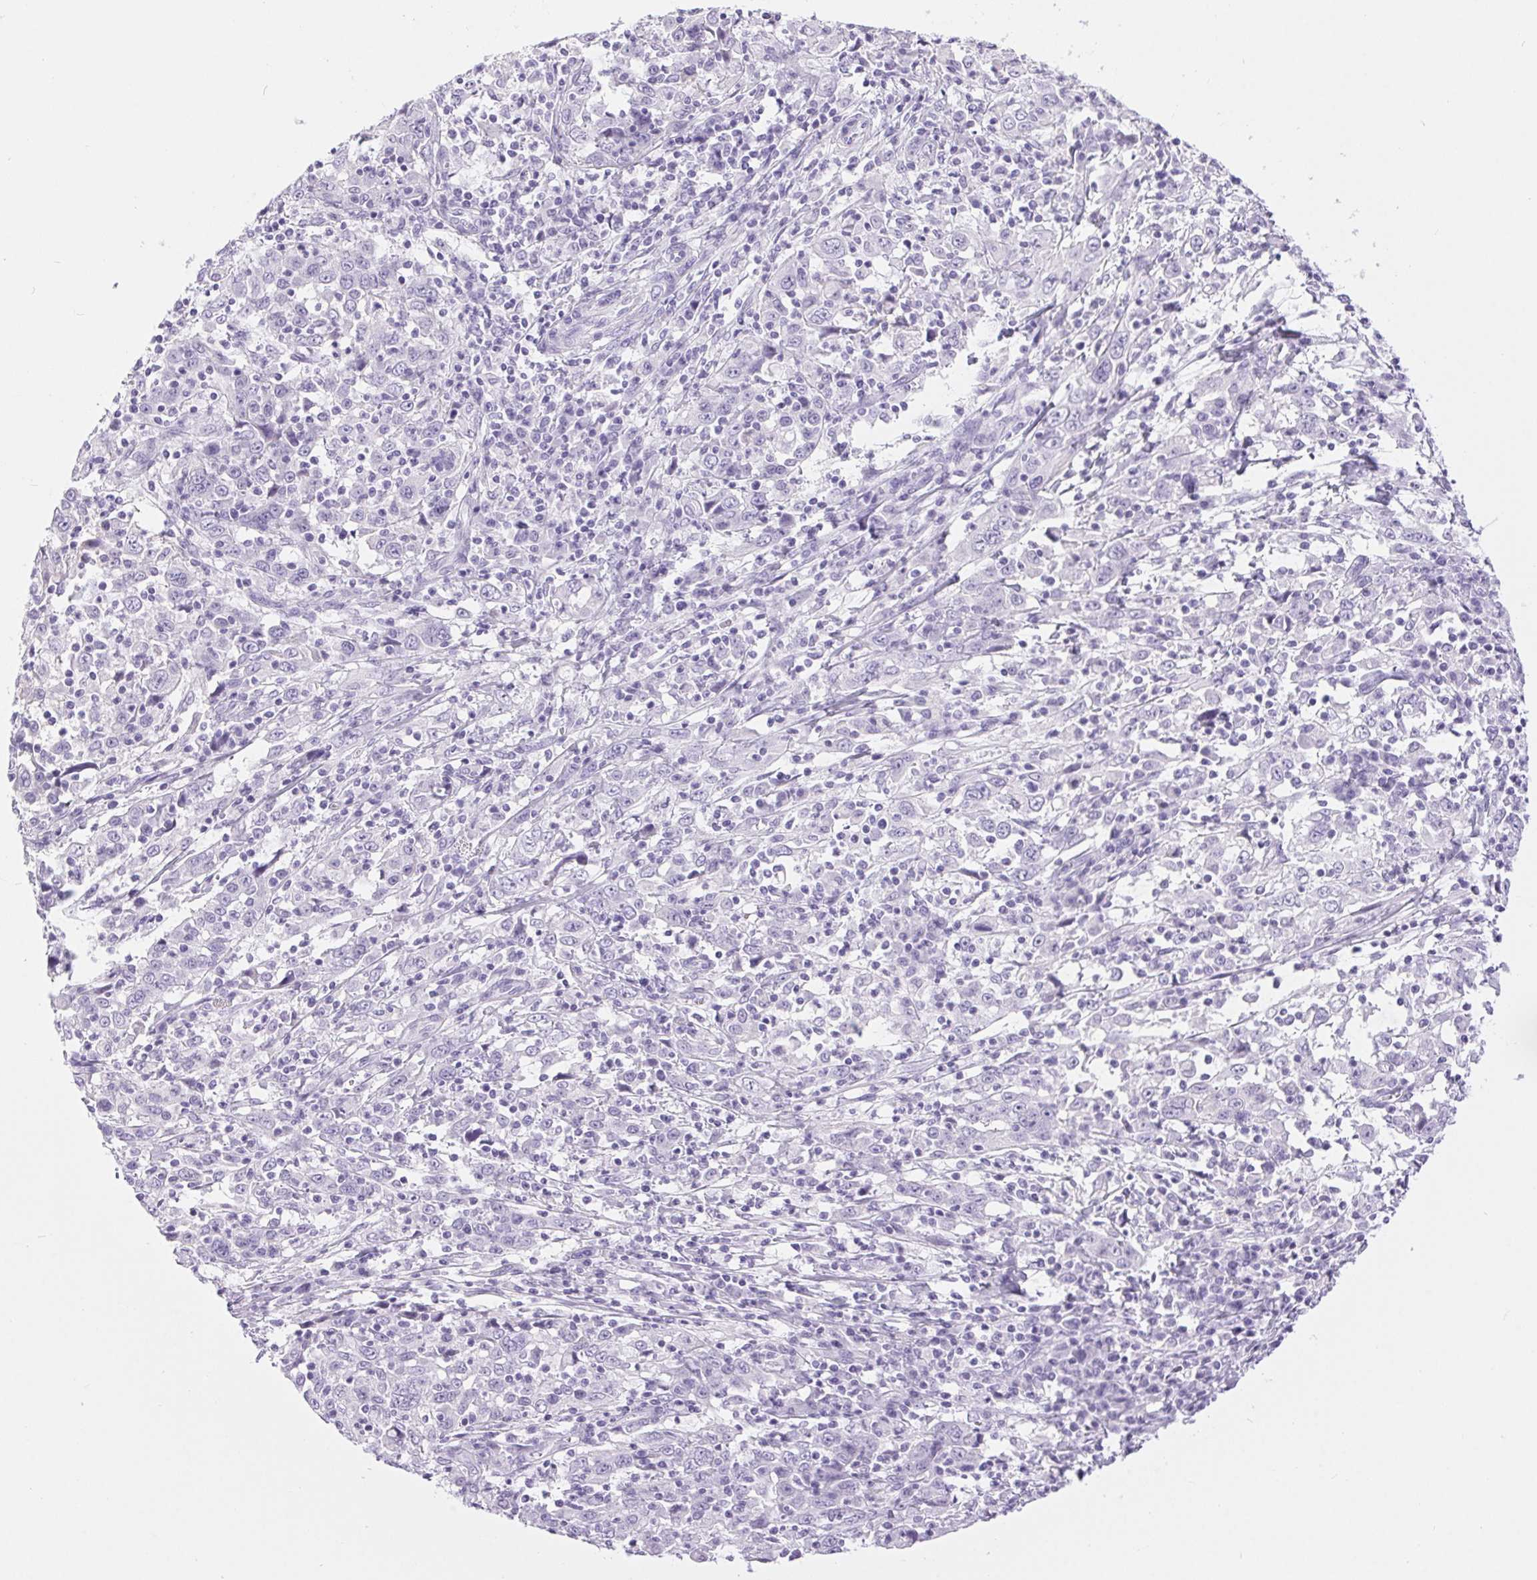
{"staining": {"intensity": "negative", "quantity": "none", "location": "none"}, "tissue": "cervical cancer", "cell_type": "Tumor cells", "image_type": "cancer", "snomed": [{"axis": "morphology", "description": "Squamous cell carcinoma, NOS"}, {"axis": "topography", "description": "Cervix"}], "caption": "Immunohistochemical staining of squamous cell carcinoma (cervical) demonstrates no significant staining in tumor cells.", "gene": "XDH", "patient": {"sex": "female", "age": 46}}